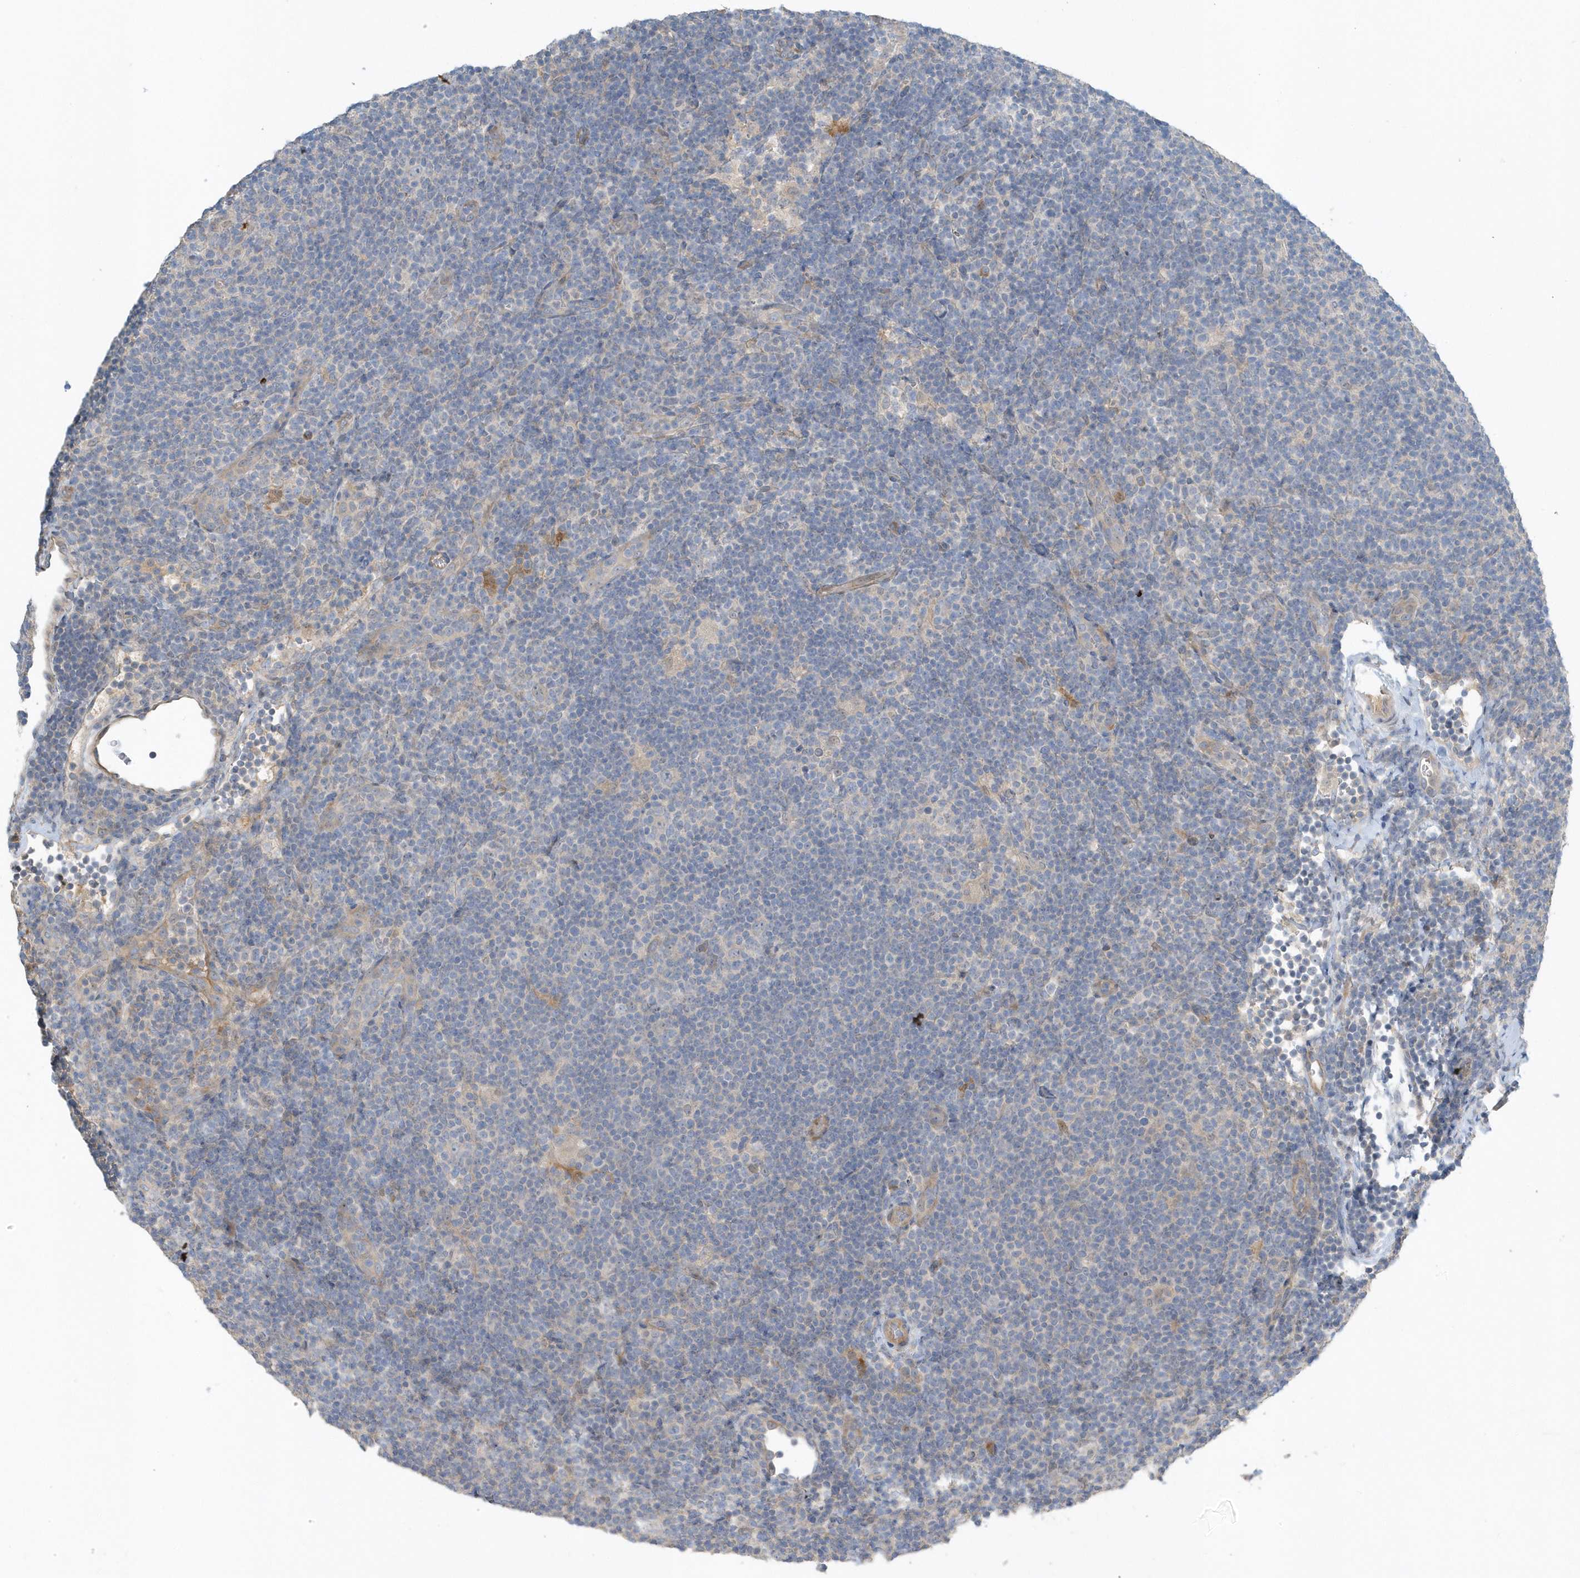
{"staining": {"intensity": "negative", "quantity": "none", "location": "none"}, "tissue": "lymphoma", "cell_type": "Tumor cells", "image_type": "cancer", "snomed": [{"axis": "morphology", "description": "Hodgkin's disease, NOS"}, {"axis": "topography", "description": "Lymph node"}], "caption": "An IHC histopathology image of lymphoma is shown. There is no staining in tumor cells of lymphoma.", "gene": "USP53", "patient": {"sex": "female", "age": 57}}